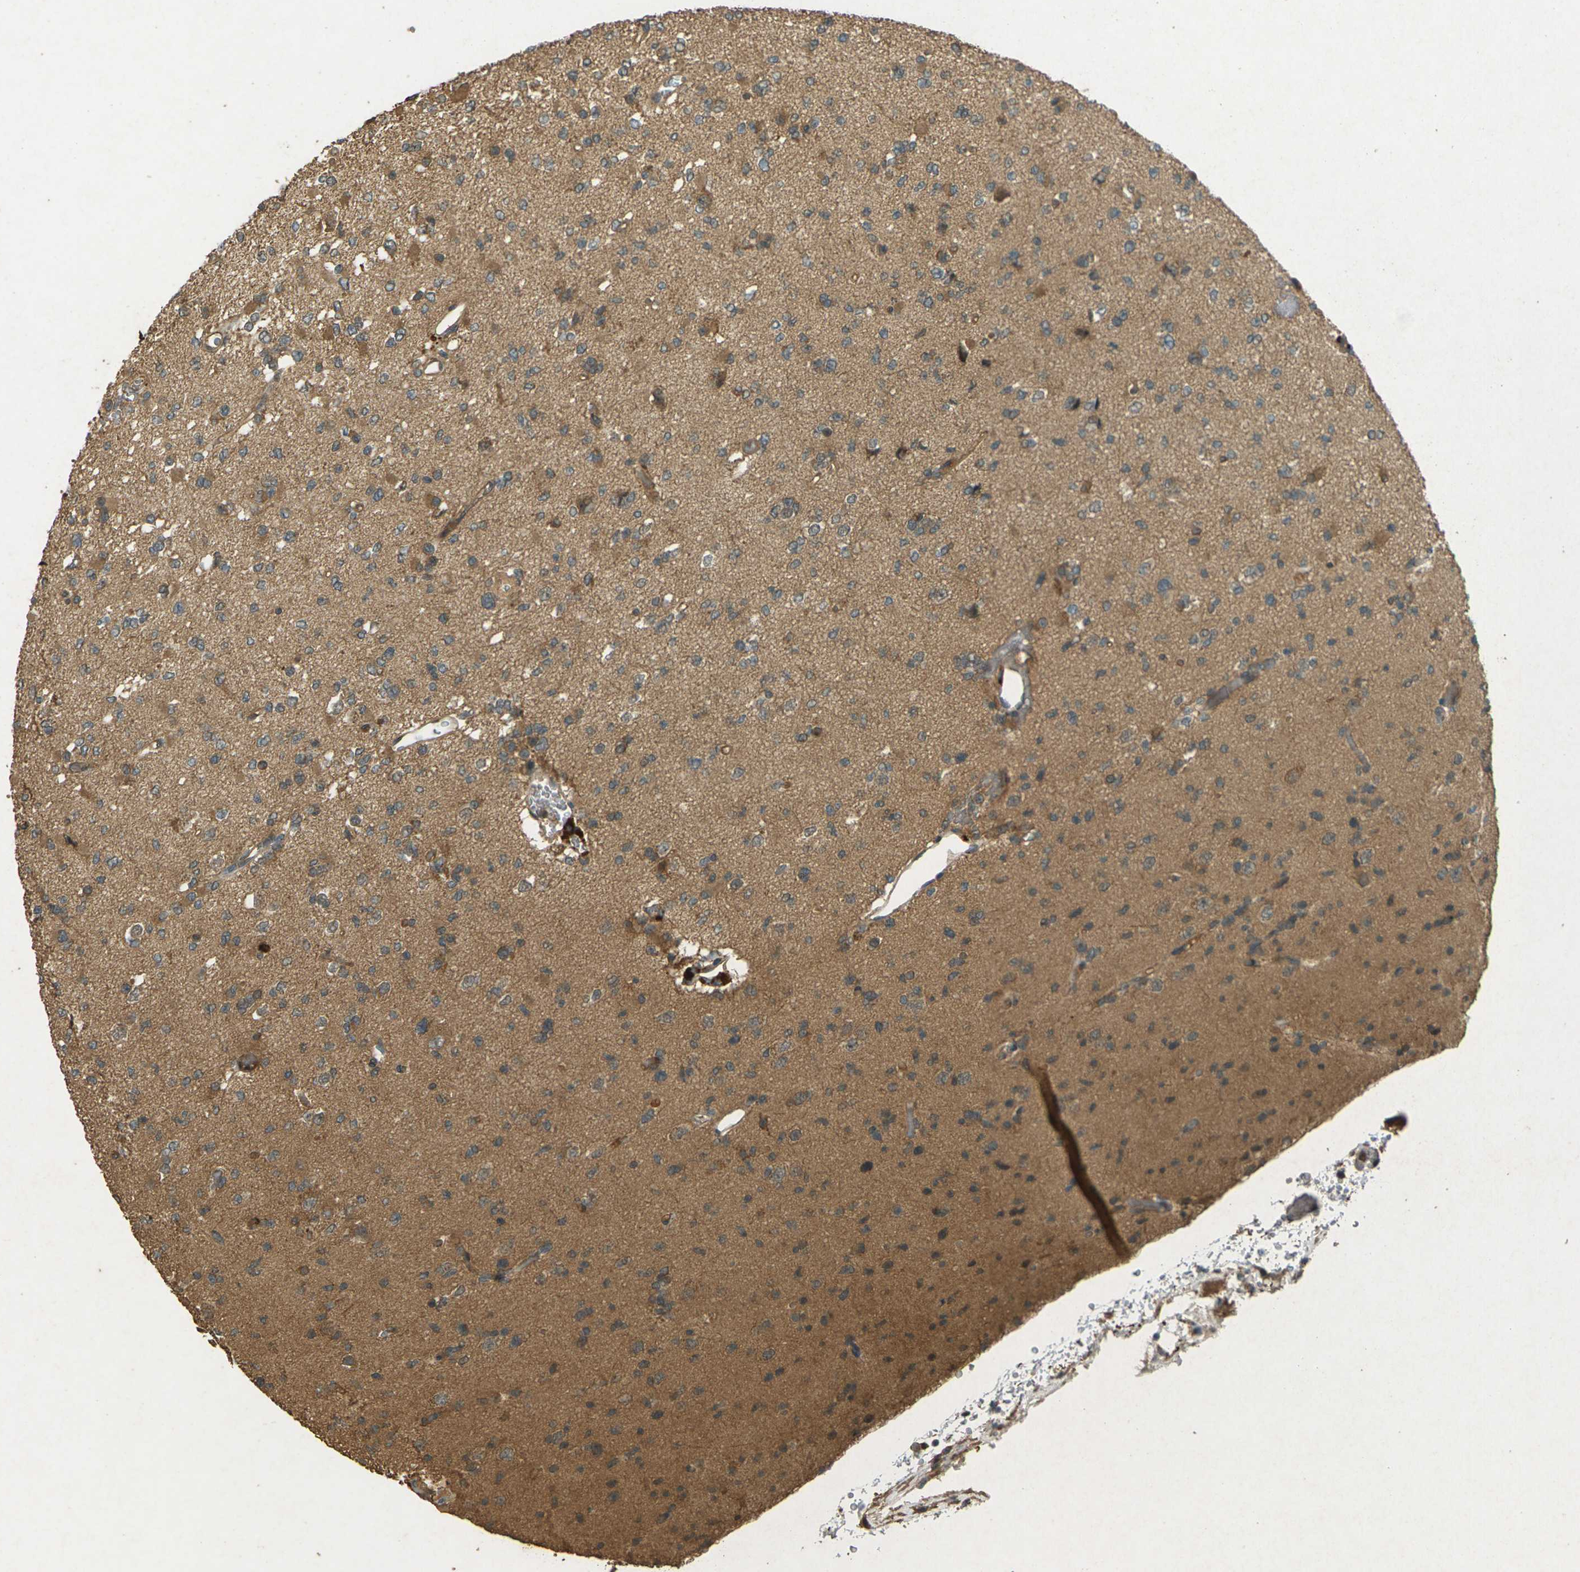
{"staining": {"intensity": "moderate", "quantity": "25%-75%", "location": "cytoplasmic/membranous"}, "tissue": "glioma", "cell_type": "Tumor cells", "image_type": "cancer", "snomed": [{"axis": "morphology", "description": "Glioma, malignant, Low grade"}, {"axis": "topography", "description": "Brain"}], "caption": "Protein staining exhibits moderate cytoplasmic/membranous staining in approximately 25%-75% of tumor cells in glioma.", "gene": "TAP1", "patient": {"sex": "female", "age": 22}}